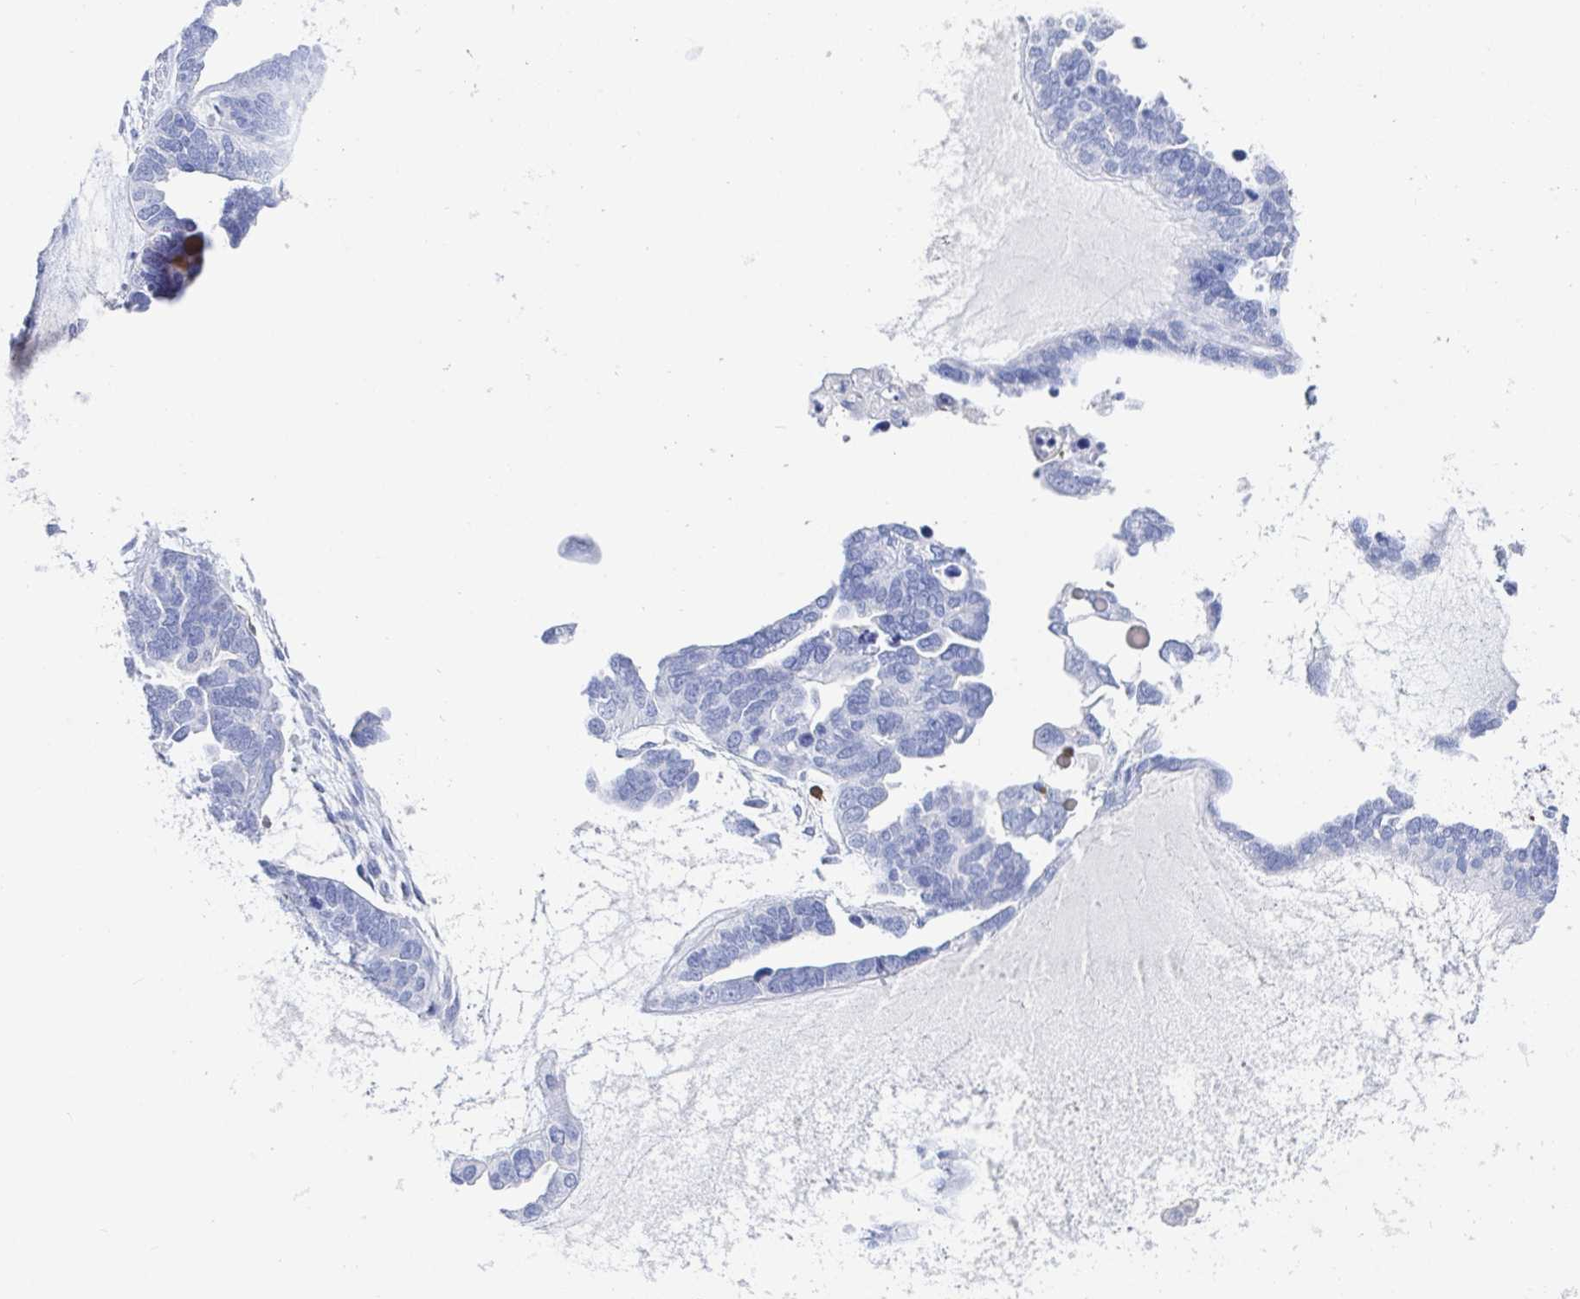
{"staining": {"intensity": "negative", "quantity": "none", "location": "none"}, "tissue": "ovarian cancer", "cell_type": "Tumor cells", "image_type": "cancer", "snomed": [{"axis": "morphology", "description": "Cystadenocarcinoma, serous, NOS"}, {"axis": "topography", "description": "Ovary"}], "caption": "Human ovarian serous cystadenocarcinoma stained for a protein using immunohistochemistry exhibits no expression in tumor cells.", "gene": "OR2A4", "patient": {"sex": "female", "age": 51}}